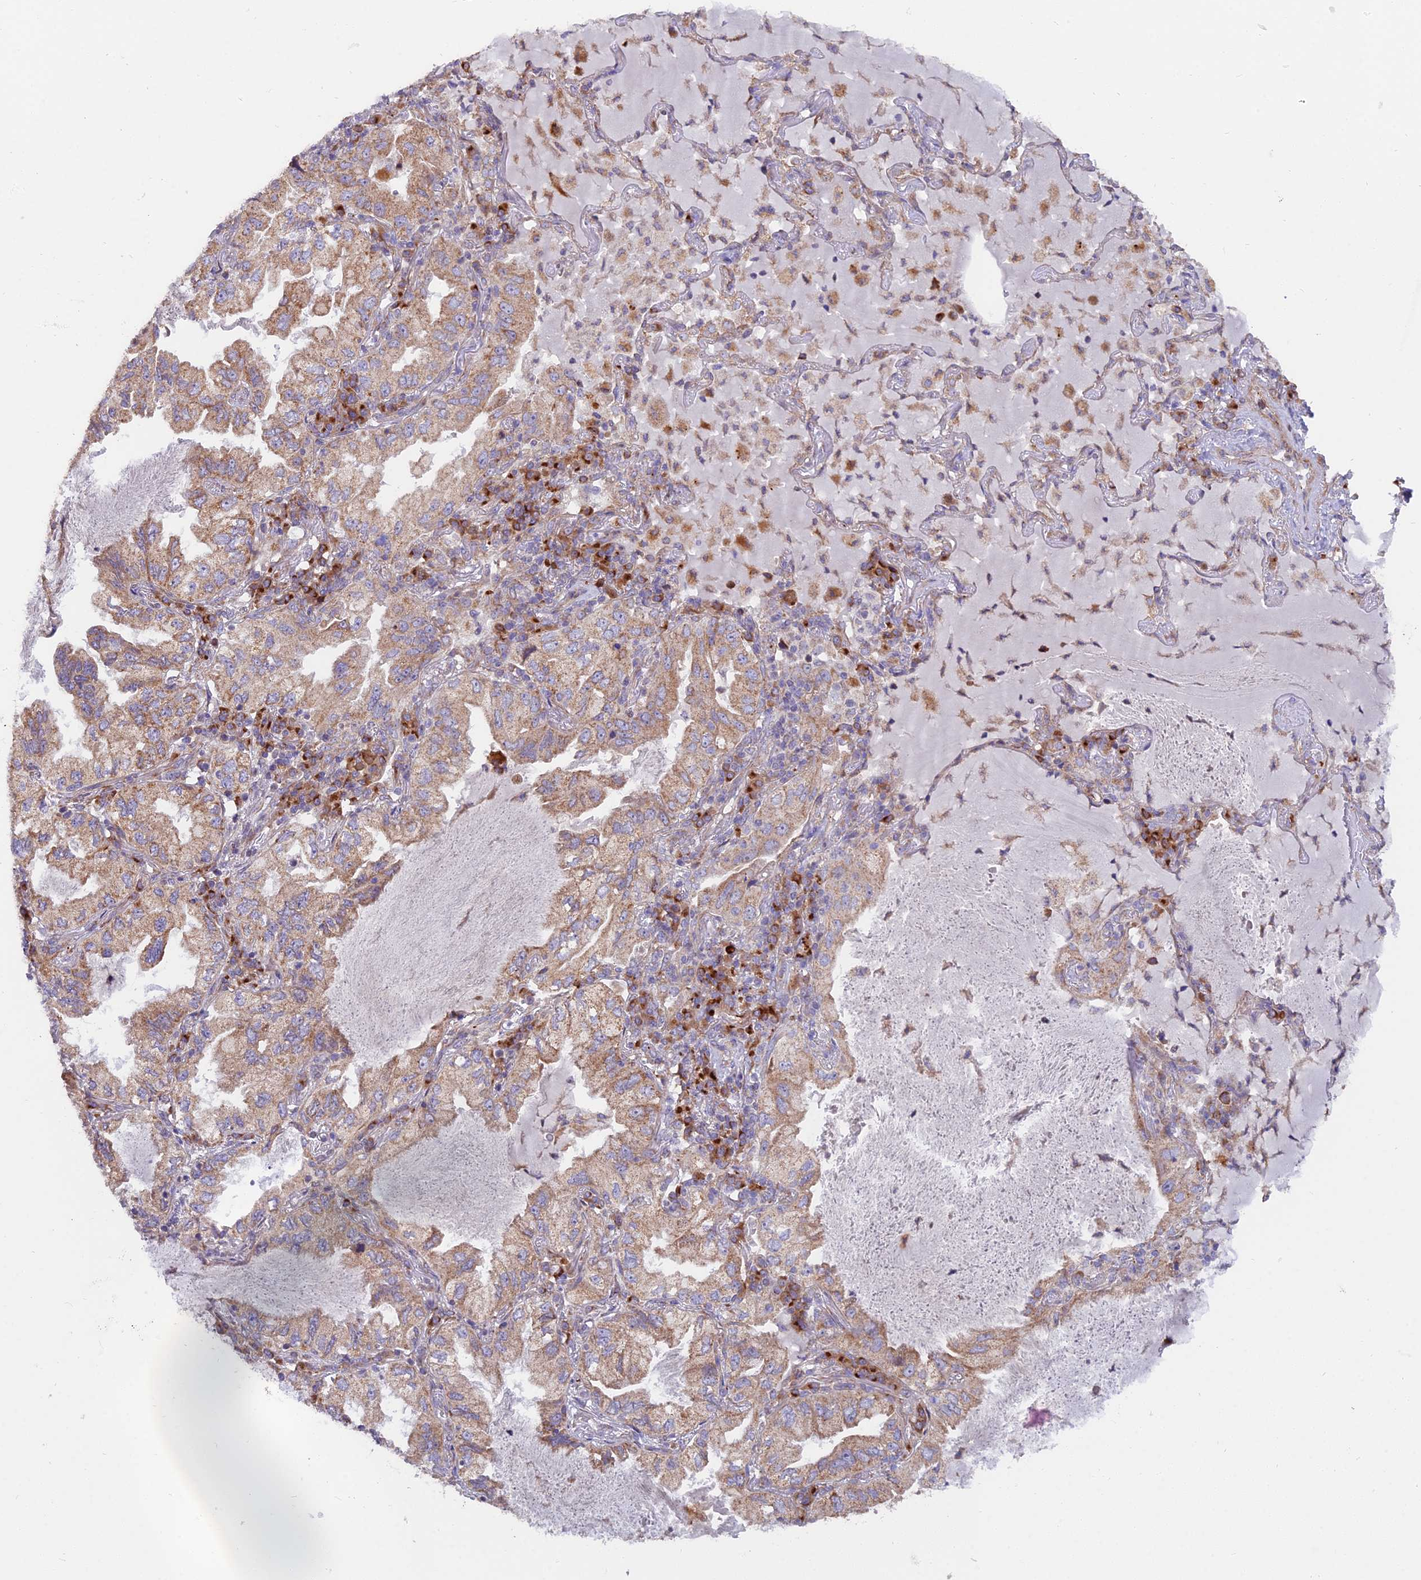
{"staining": {"intensity": "moderate", "quantity": ">75%", "location": "cytoplasmic/membranous"}, "tissue": "lung cancer", "cell_type": "Tumor cells", "image_type": "cancer", "snomed": [{"axis": "morphology", "description": "Adenocarcinoma, NOS"}, {"axis": "topography", "description": "Lung"}], "caption": "Tumor cells show medium levels of moderate cytoplasmic/membranous staining in approximately >75% of cells in human adenocarcinoma (lung). (Brightfield microscopy of DAB IHC at high magnification).", "gene": "TBC1D20", "patient": {"sex": "female", "age": 69}}